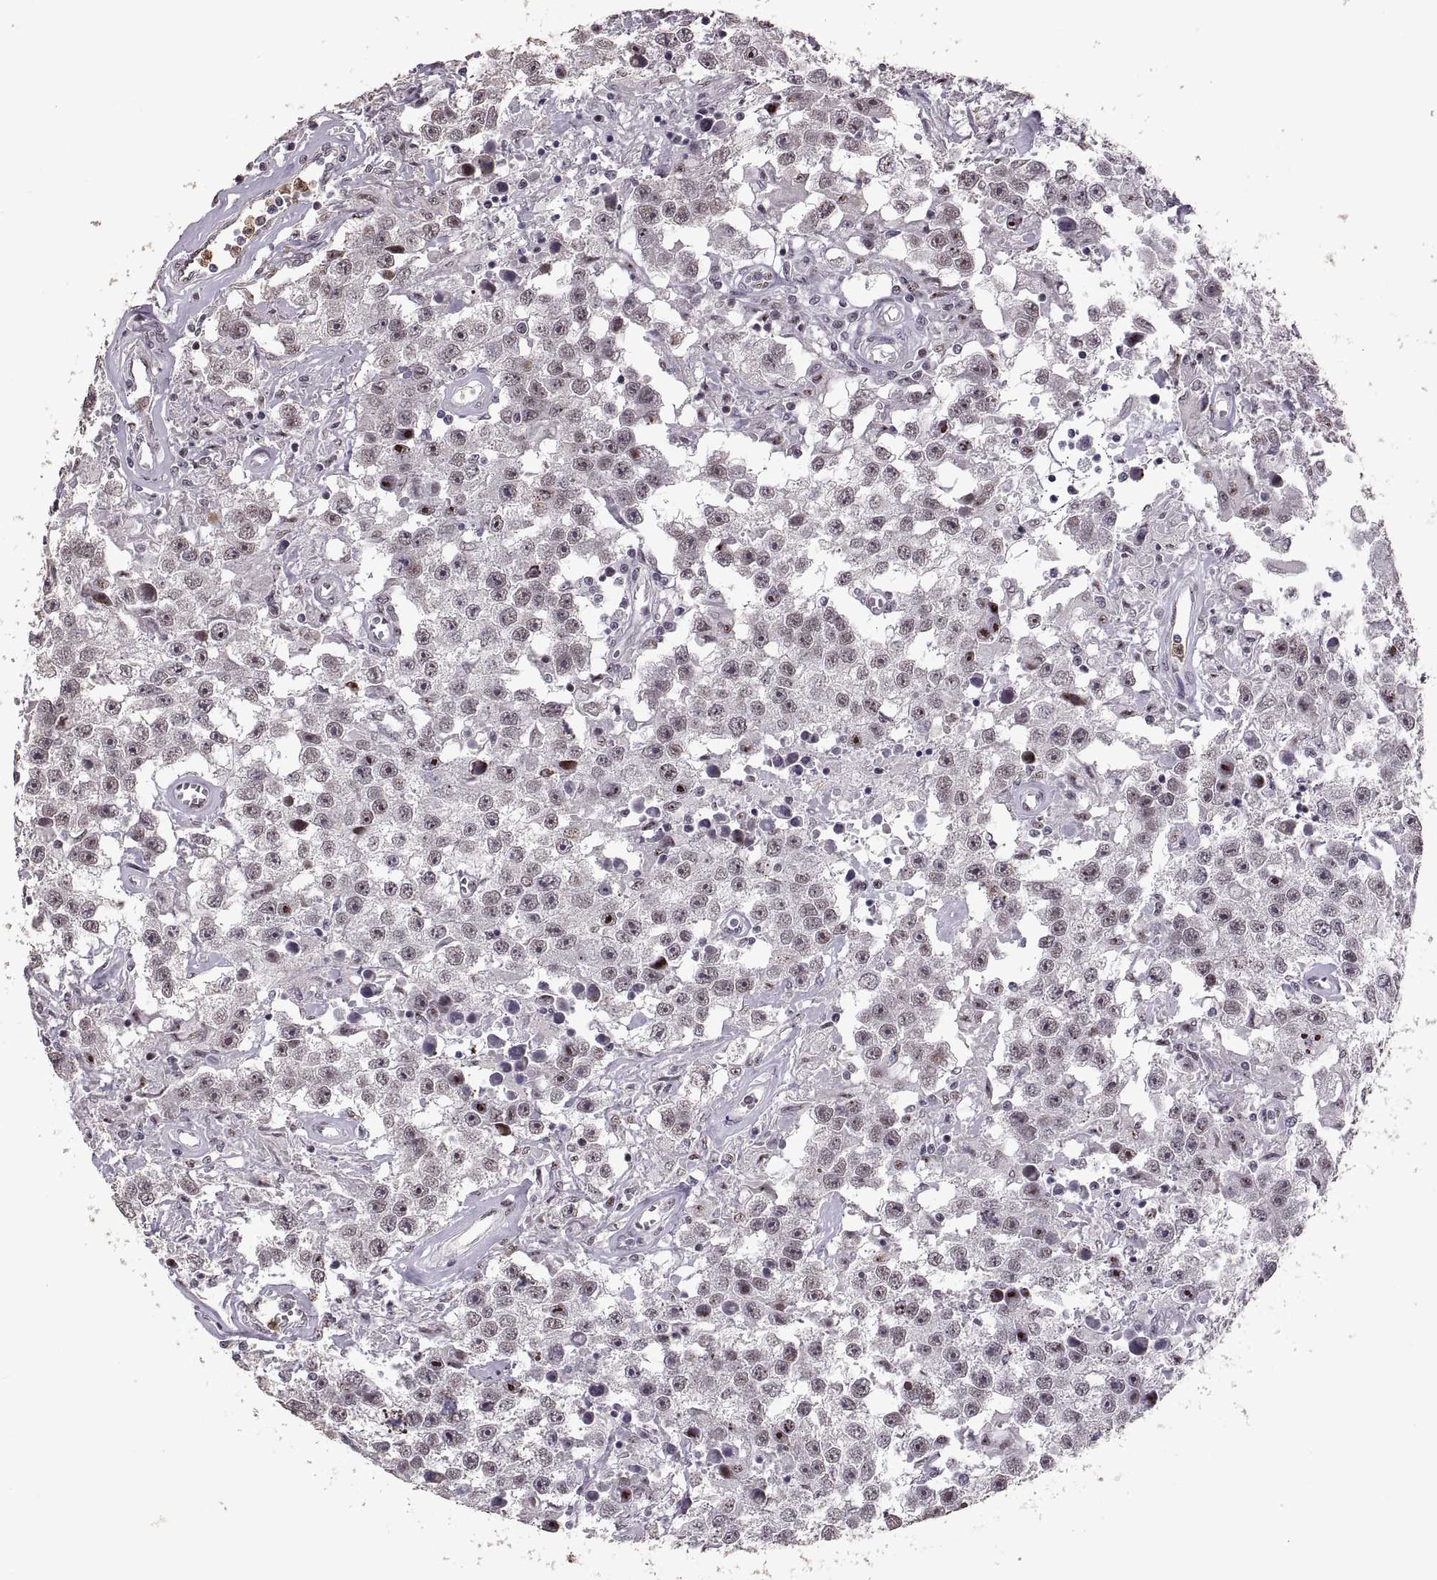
{"staining": {"intensity": "negative", "quantity": "none", "location": "none"}, "tissue": "testis cancer", "cell_type": "Tumor cells", "image_type": "cancer", "snomed": [{"axis": "morphology", "description": "Seminoma, NOS"}, {"axis": "topography", "description": "Testis"}], "caption": "Tumor cells are negative for protein expression in human seminoma (testis).", "gene": "PALS1", "patient": {"sex": "male", "age": 43}}